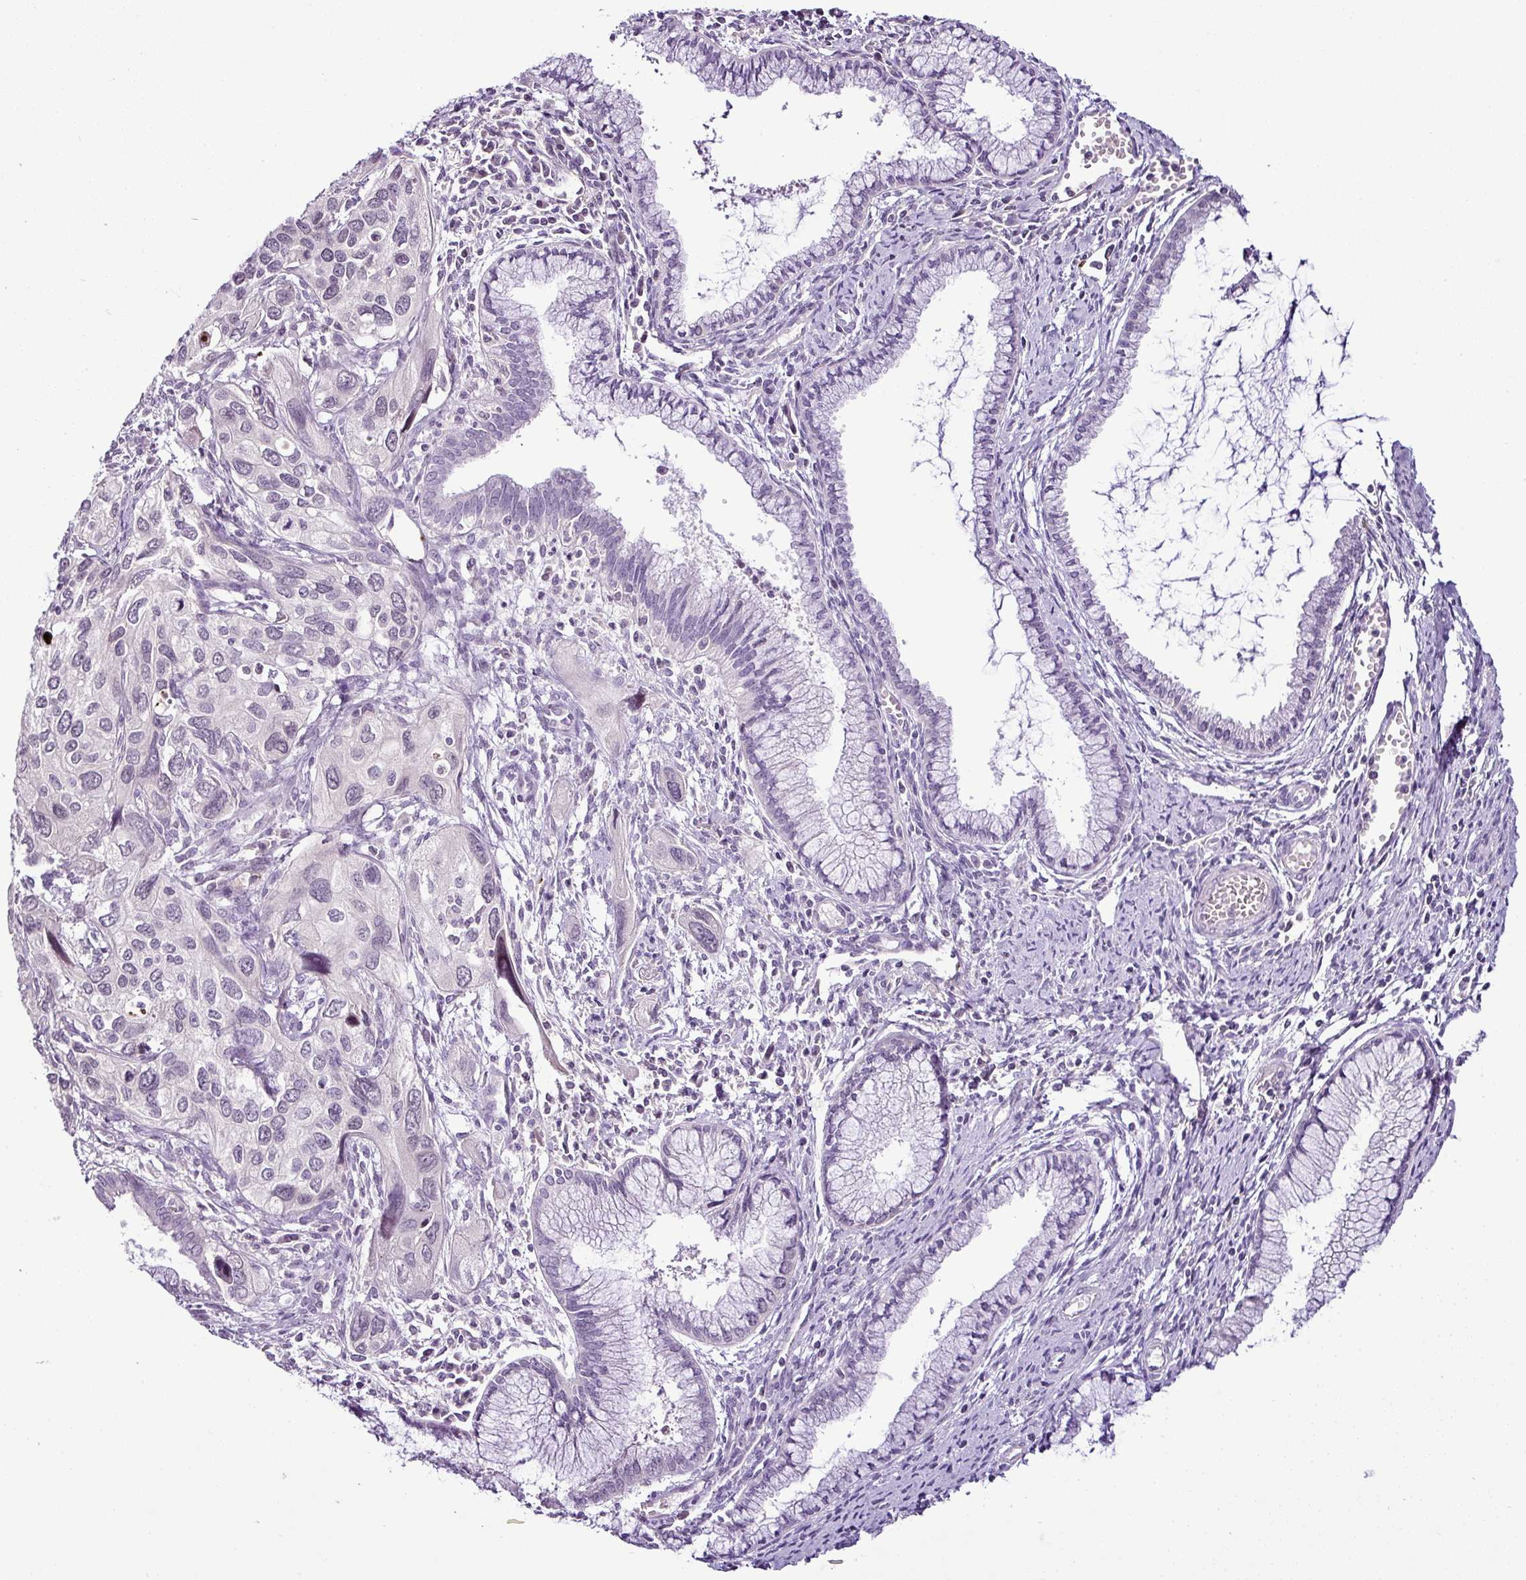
{"staining": {"intensity": "negative", "quantity": "none", "location": "none"}, "tissue": "cervical cancer", "cell_type": "Tumor cells", "image_type": "cancer", "snomed": [{"axis": "morphology", "description": "Squamous cell carcinoma, NOS"}, {"axis": "topography", "description": "Cervix"}], "caption": "Immunohistochemistry (IHC) of human cervical cancer (squamous cell carcinoma) exhibits no expression in tumor cells. (Stains: DAB IHC with hematoxylin counter stain, Microscopy: brightfield microscopy at high magnification).", "gene": "TEX30", "patient": {"sex": "female", "age": 55}}